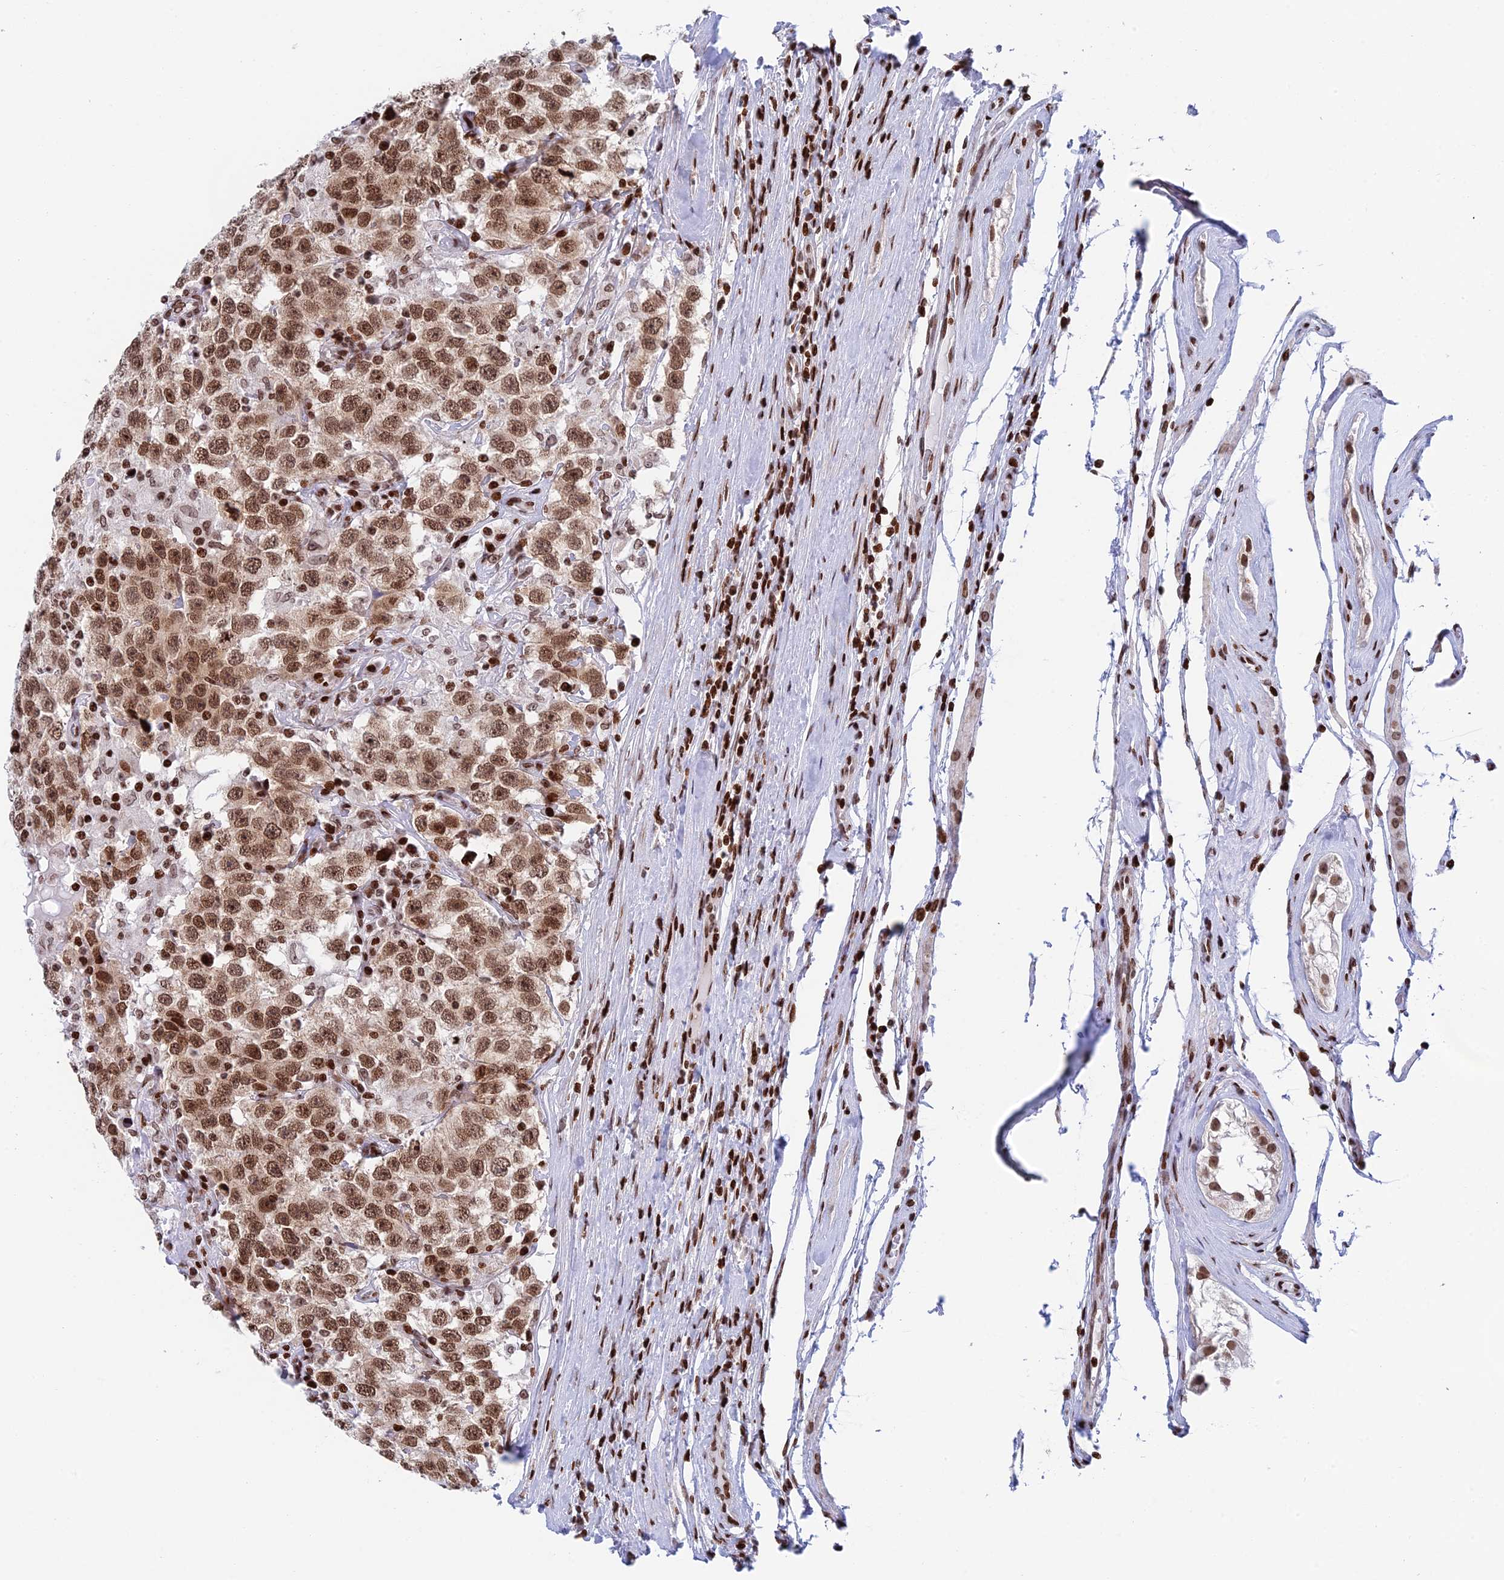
{"staining": {"intensity": "moderate", "quantity": ">75%", "location": "nuclear"}, "tissue": "testis cancer", "cell_type": "Tumor cells", "image_type": "cancer", "snomed": [{"axis": "morphology", "description": "Seminoma, NOS"}, {"axis": "topography", "description": "Testis"}], "caption": "Immunohistochemistry (DAB) staining of human testis cancer displays moderate nuclear protein staining in about >75% of tumor cells. (DAB (3,3'-diaminobenzidine) = brown stain, brightfield microscopy at high magnification).", "gene": "RPAP1", "patient": {"sex": "male", "age": 41}}